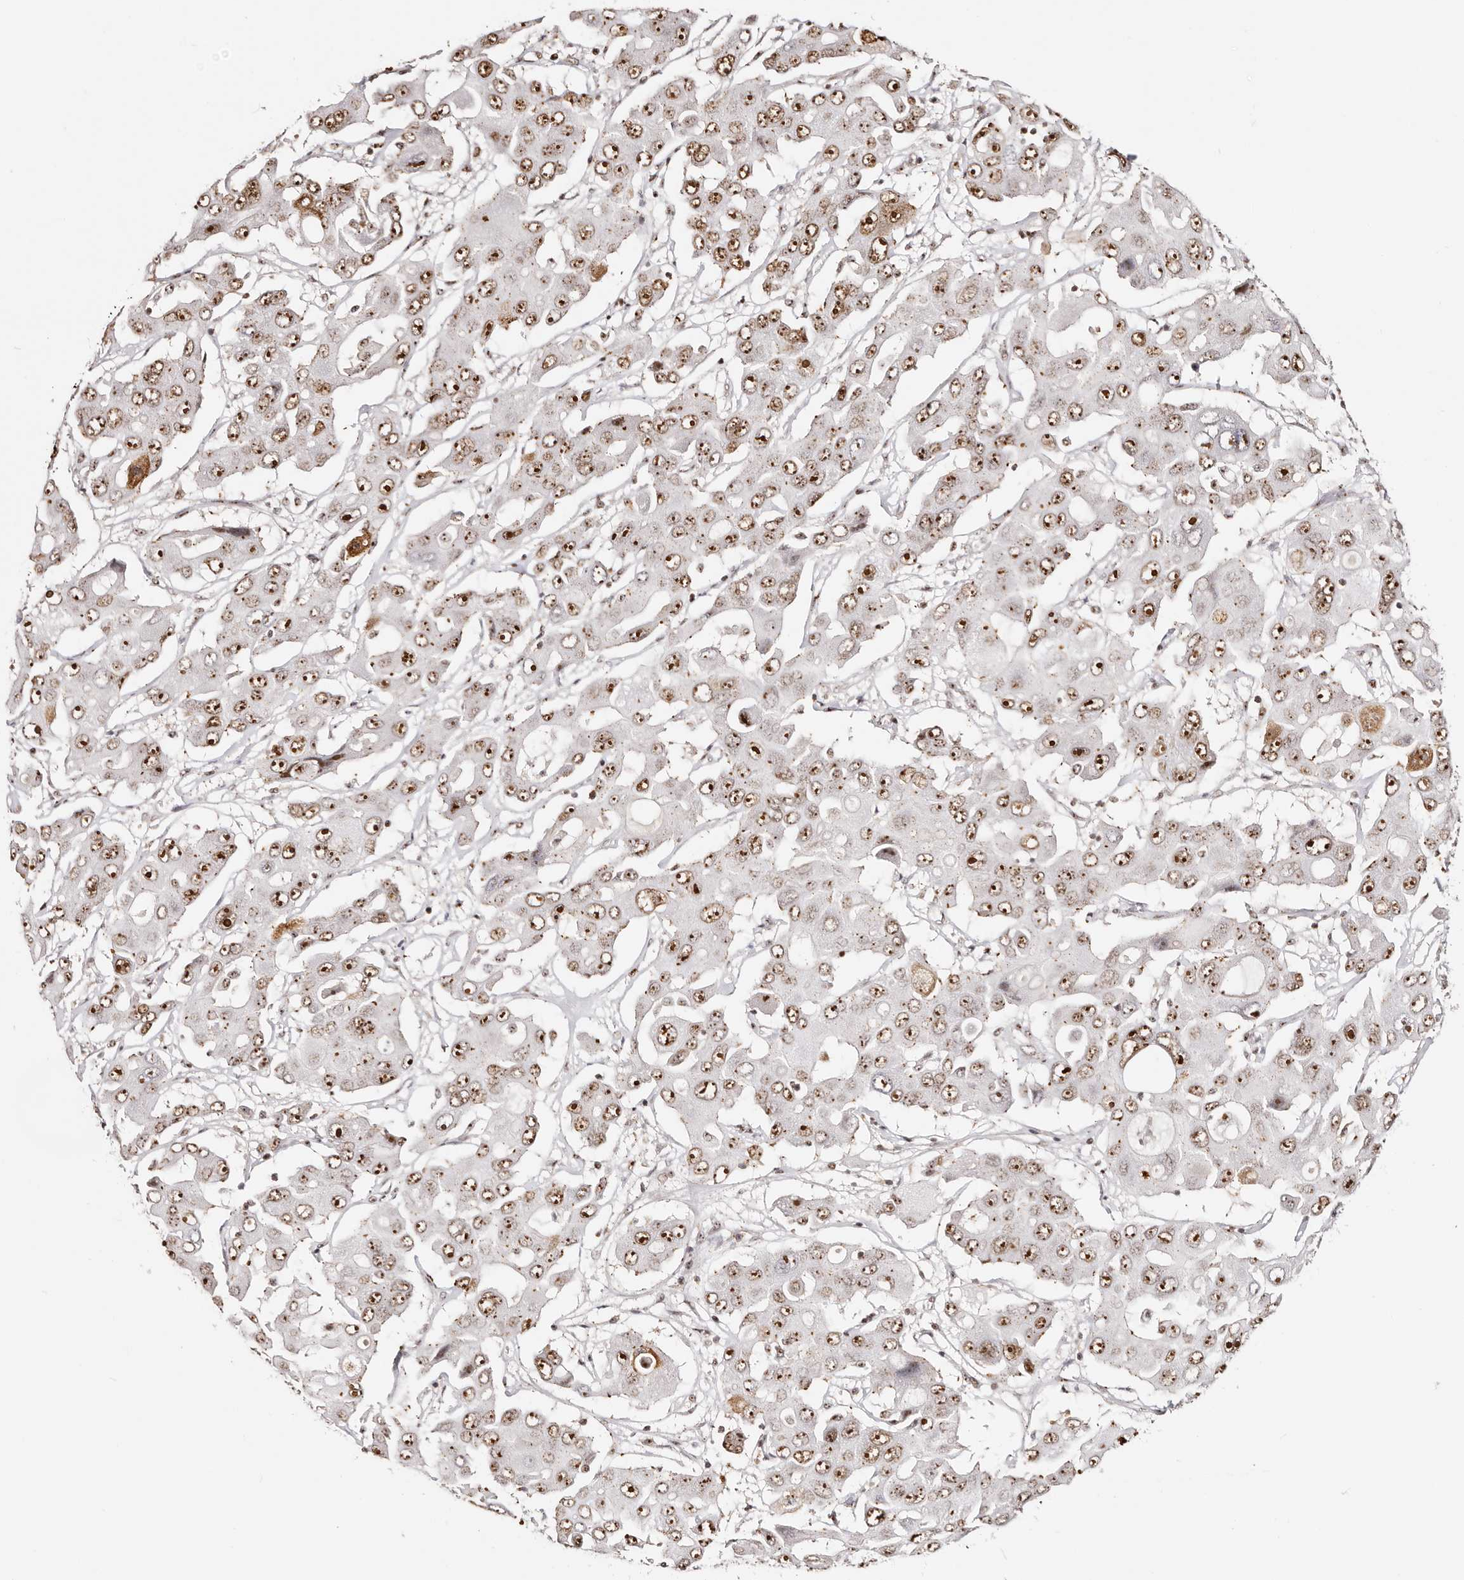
{"staining": {"intensity": "strong", "quantity": "25%-75%", "location": "nuclear"}, "tissue": "liver cancer", "cell_type": "Tumor cells", "image_type": "cancer", "snomed": [{"axis": "morphology", "description": "Cholangiocarcinoma"}, {"axis": "topography", "description": "Liver"}], "caption": "Immunohistochemical staining of human liver cholangiocarcinoma shows strong nuclear protein expression in approximately 25%-75% of tumor cells. (DAB (3,3'-diaminobenzidine) = brown stain, brightfield microscopy at high magnification).", "gene": "IQGAP3", "patient": {"sex": "male", "age": 67}}